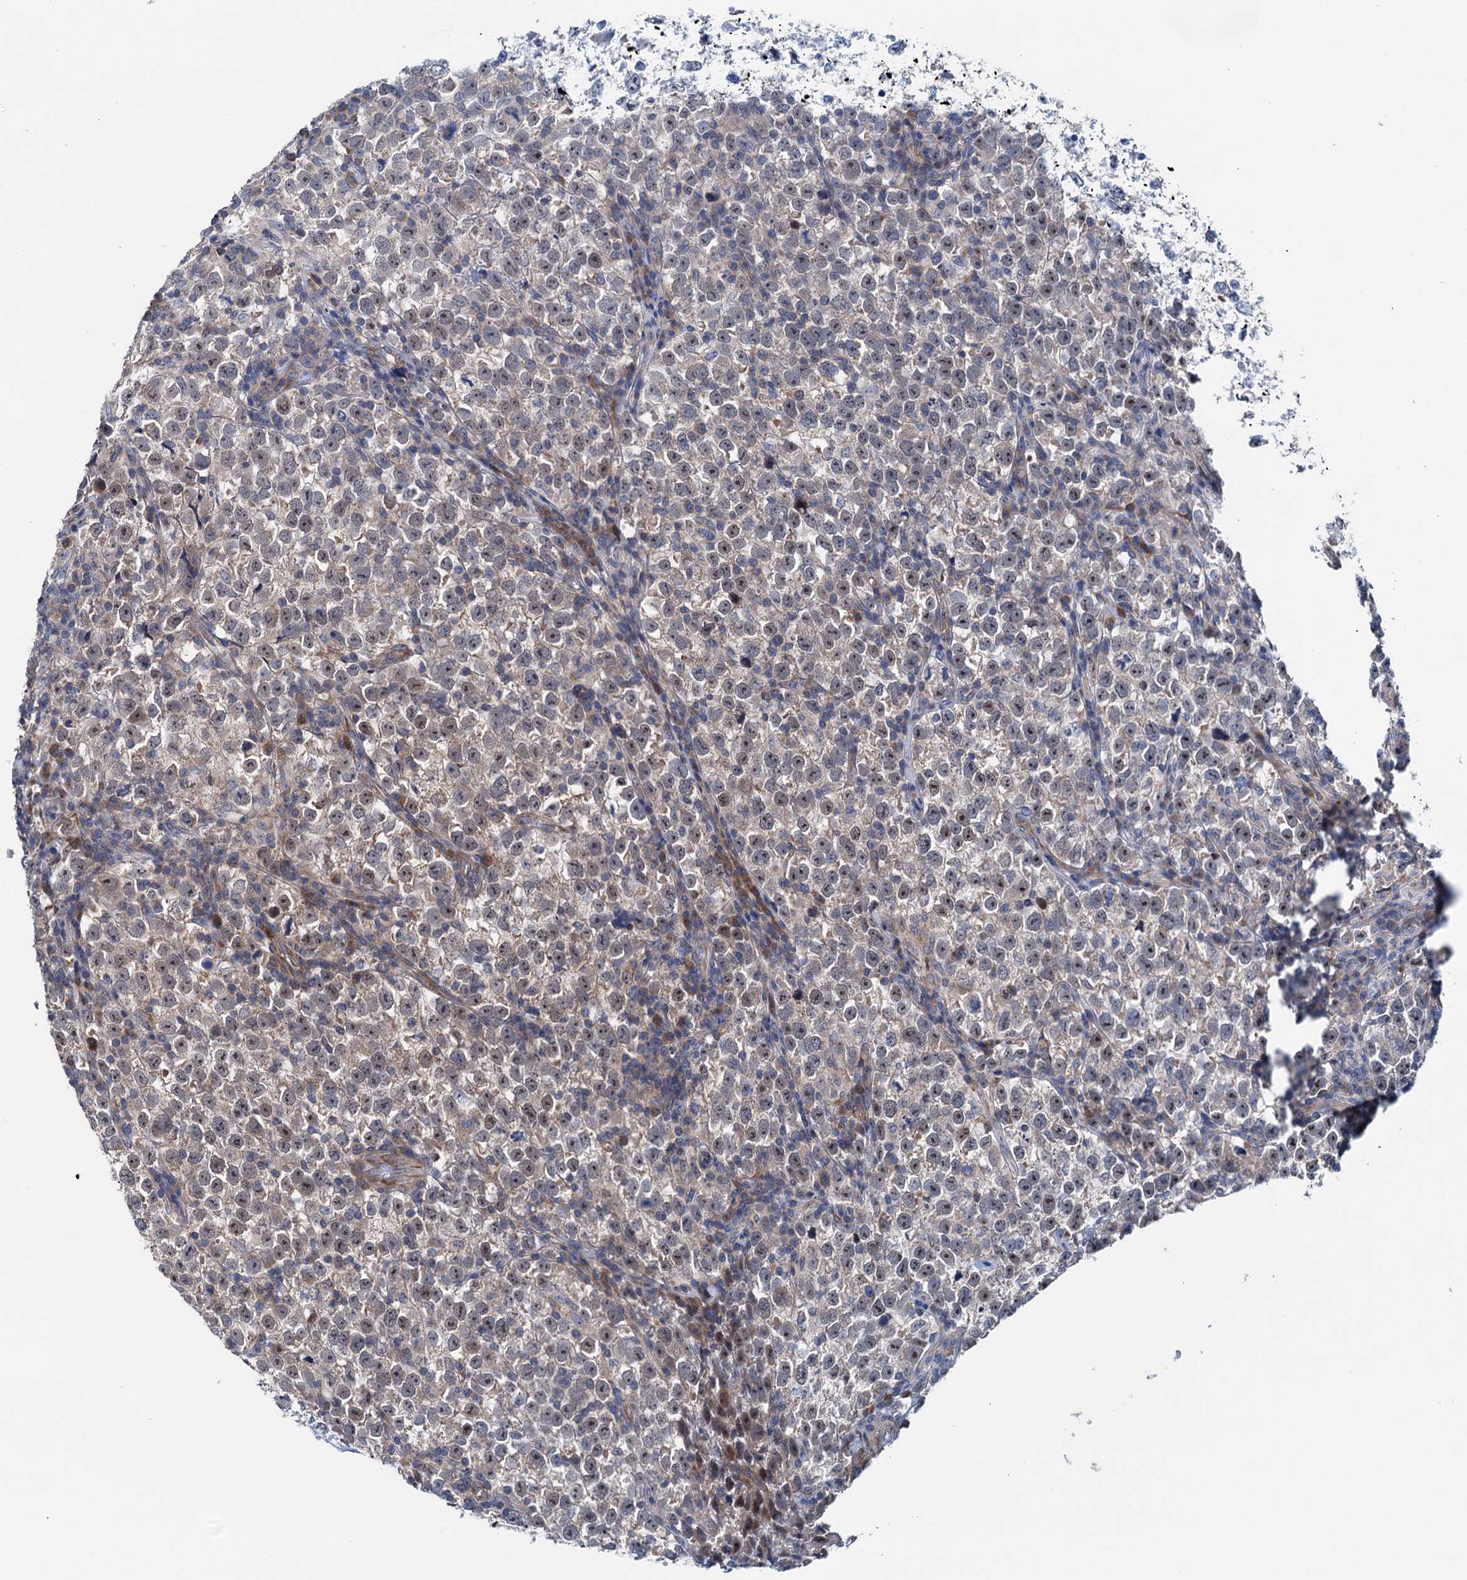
{"staining": {"intensity": "moderate", "quantity": "<25%", "location": "nuclear"}, "tissue": "testis cancer", "cell_type": "Tumor cells", "image_type": "cancer", "snomed": [{"axis": "morphology", "description": "Normal tissue, NOS"}, {"axis": "morphology", "description": "Seminoma, NOS"}, {"axis": "topography", "description": "Testis"}], "caption": "Immunohistochemistry (IHC) image of human testis cancer stained for a protein (brown), which displays low levels of moderate nuclear positivity in about <25% of tumor cells.", "gene": "EYA4", "patient": {"sex": "male", "age": 43}}